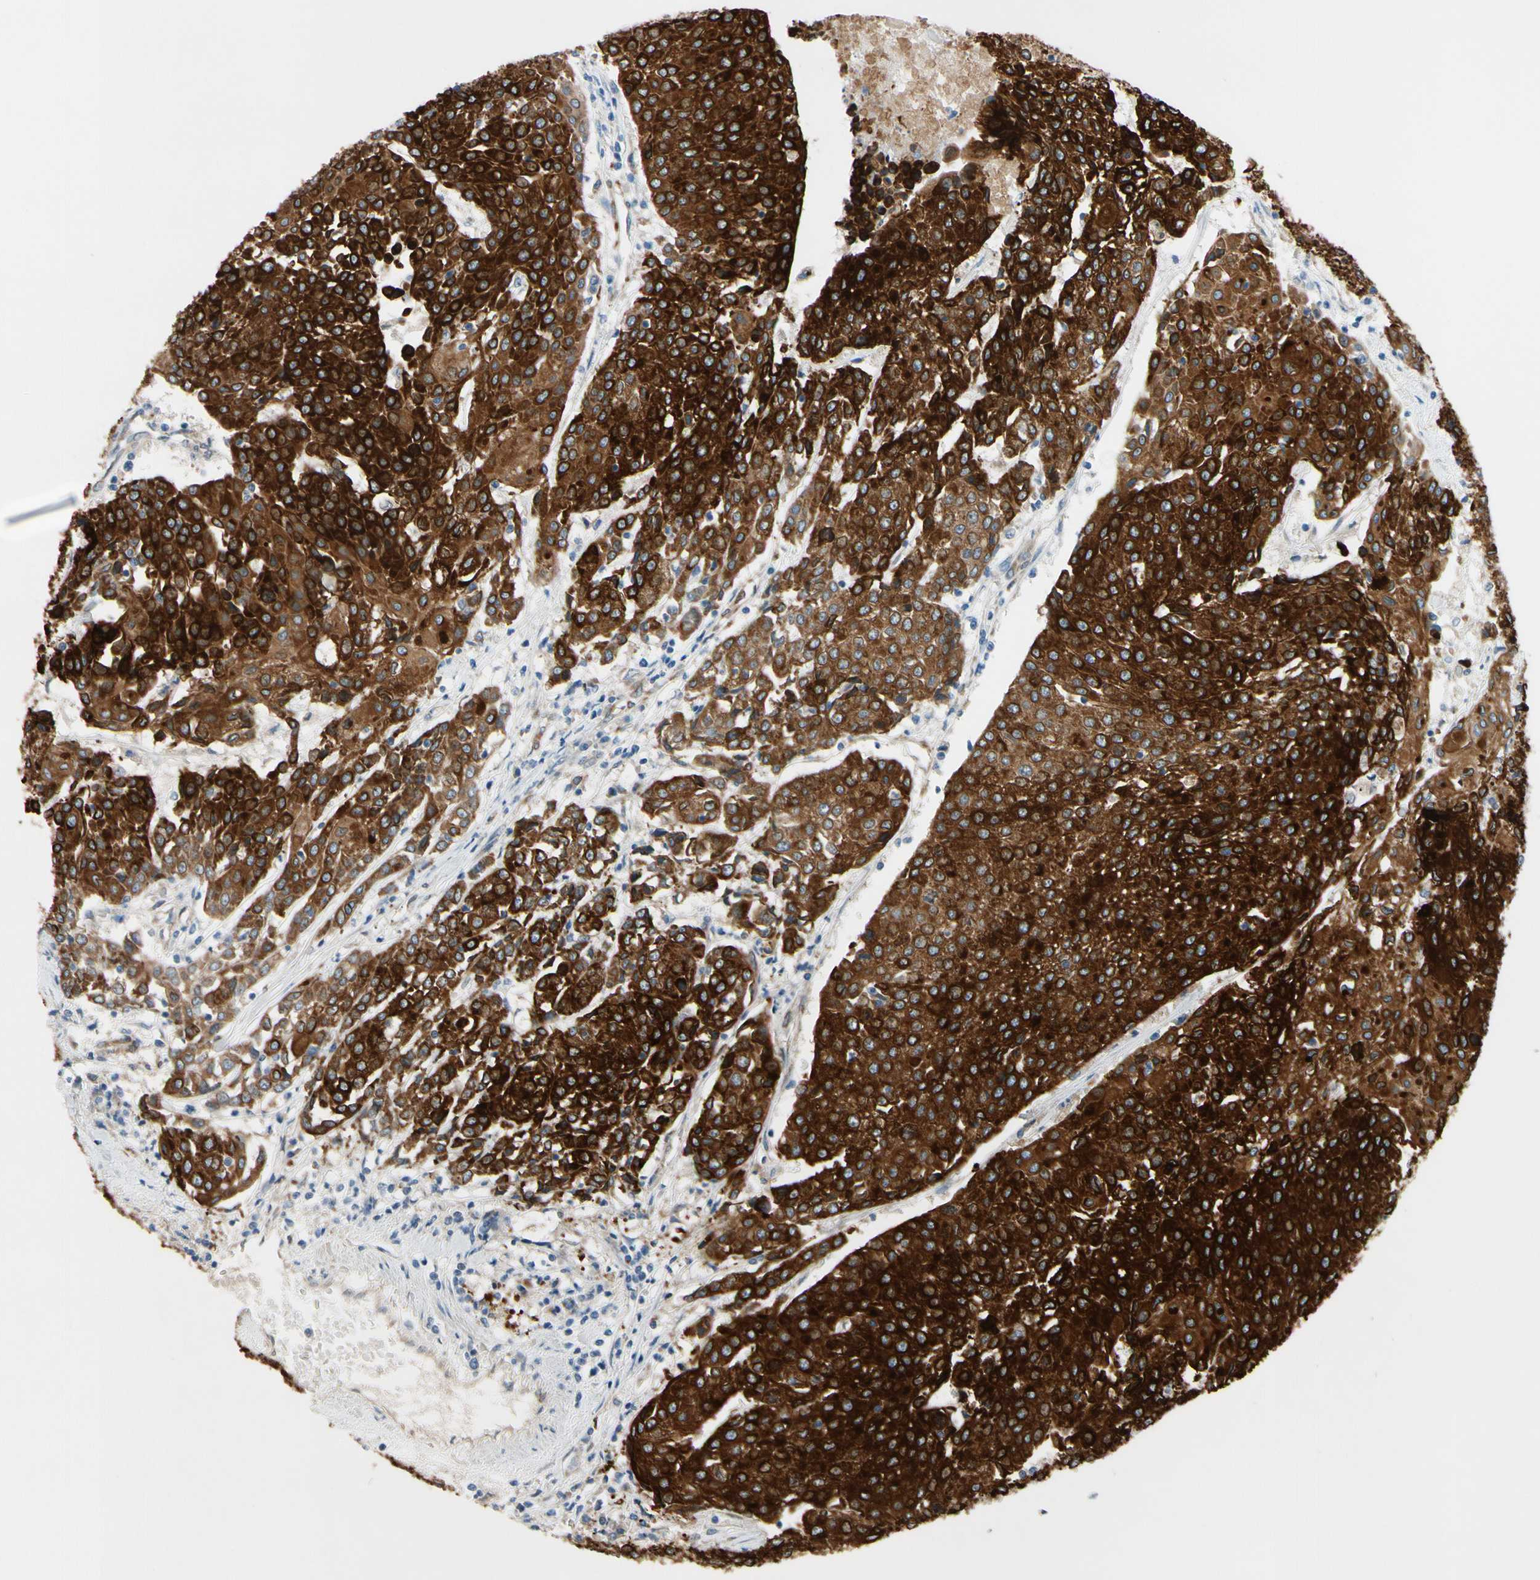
{"staining": {"intensity": "strong", "quantity": ">75%", "location": "cytoplasmic/membranous"}, "tissue": "urothelial cancer", "cell_type": "Tumor cells", "image_type": "cancer", "snomed": [{"axis": "morphology", "description": "Urothelial carcinoma, High grade"}, {"axis": "topography", "description": "Urinary bladder"}], "caption": "Urothelial cancer stained for a protein reveals strong cytoplasmic/membranous positivity in tumor cells.", "gene": "PRXL2A", "patient": {"sex": "female", "age": 85}}